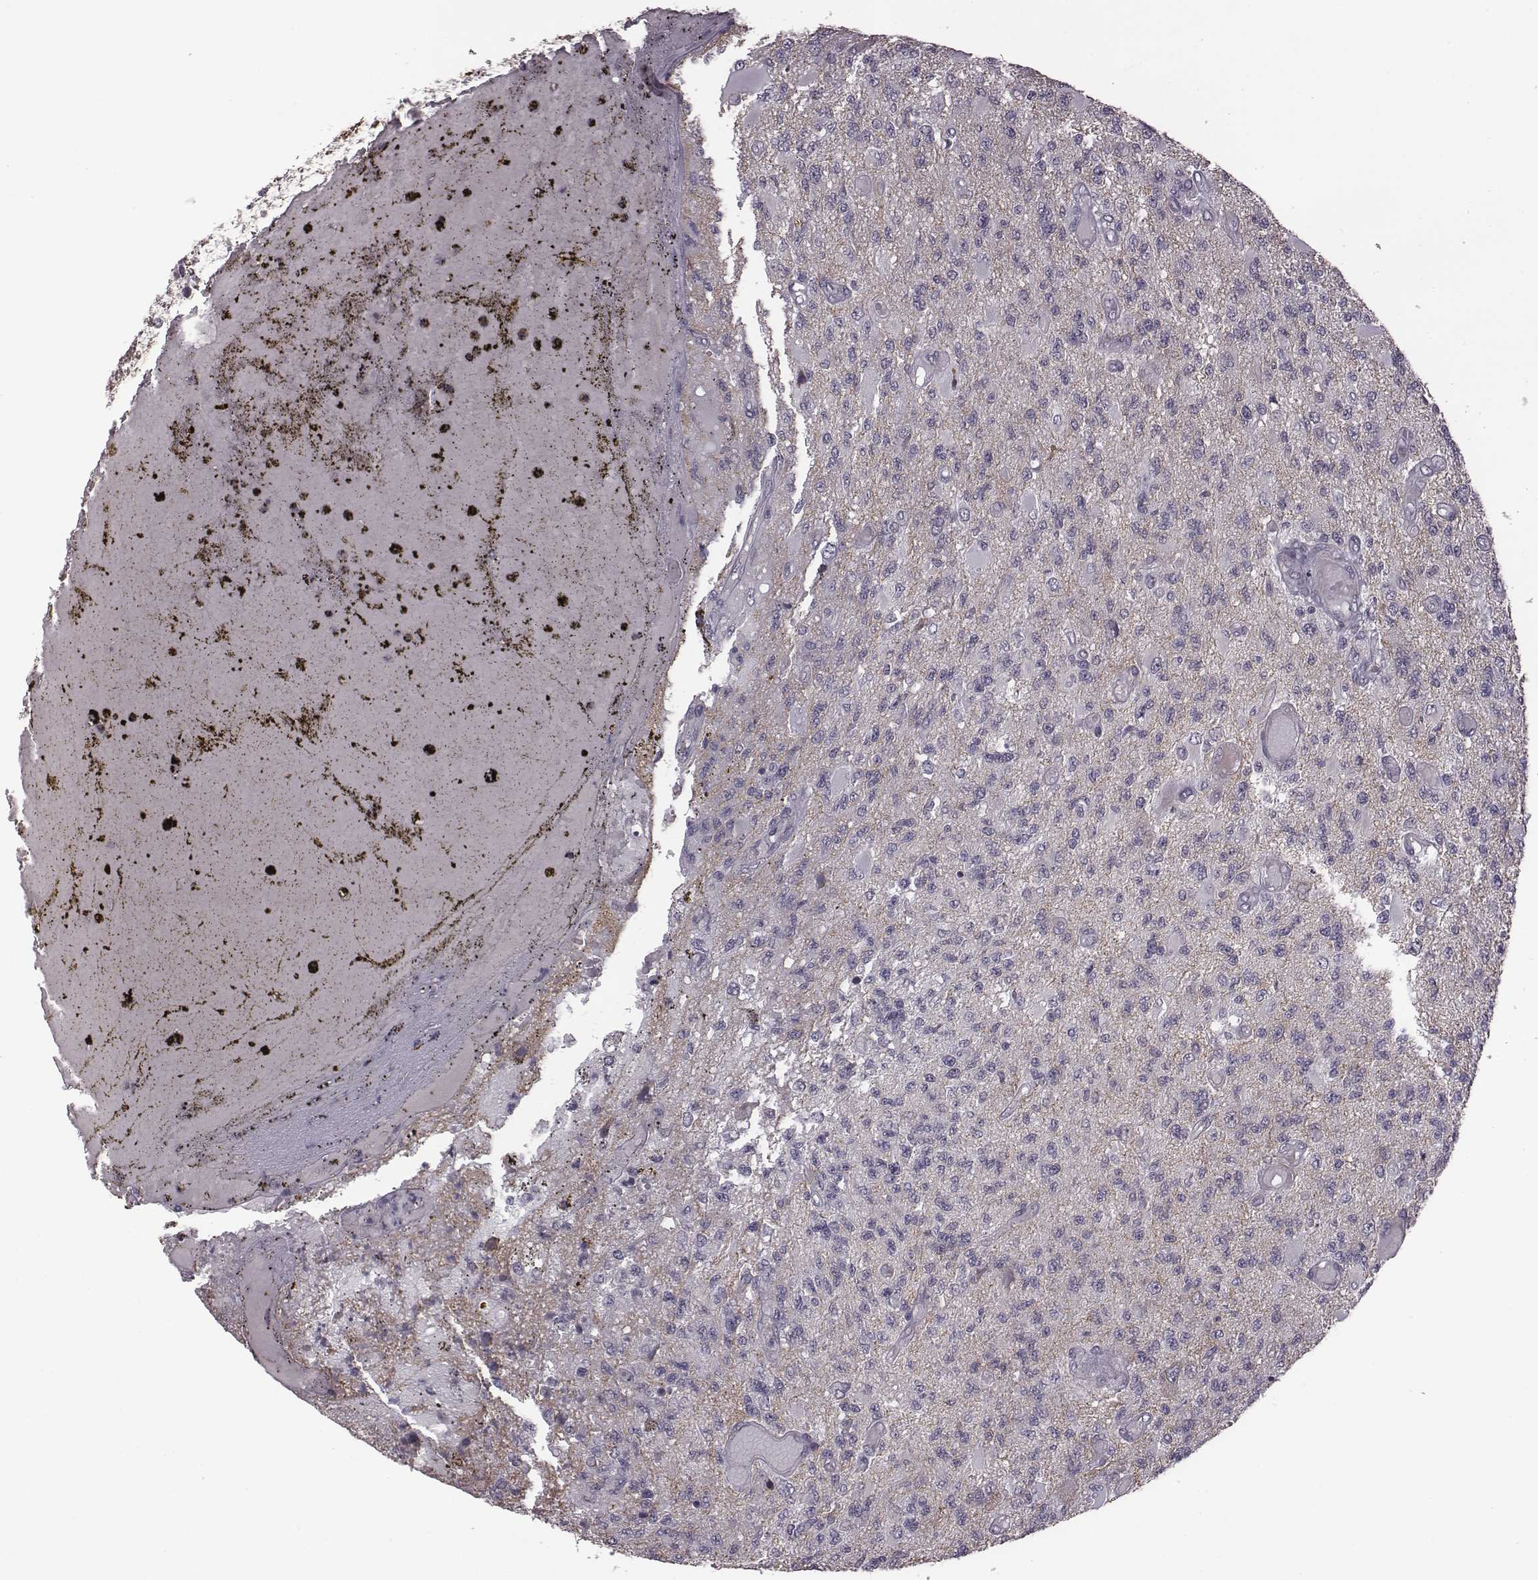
{"staining": {"intensity": "negative", "quantity": "none", "location": "none"}, "tissue": "glioma", "cell_type": "Tumor cells", "image_type": "cancer", "snomed": [{"axis": "morphology", "description": "Glioma, malignant, High grade"}, {"axis": "topography", "description": "Brain"}], "caption": "Malignant high-grade glioma stained for a protein using immunohistochemistry exhibits no staining tumor cells.", "gene": "BICDL1", "patient": {"sex": "female", "age": 63}}